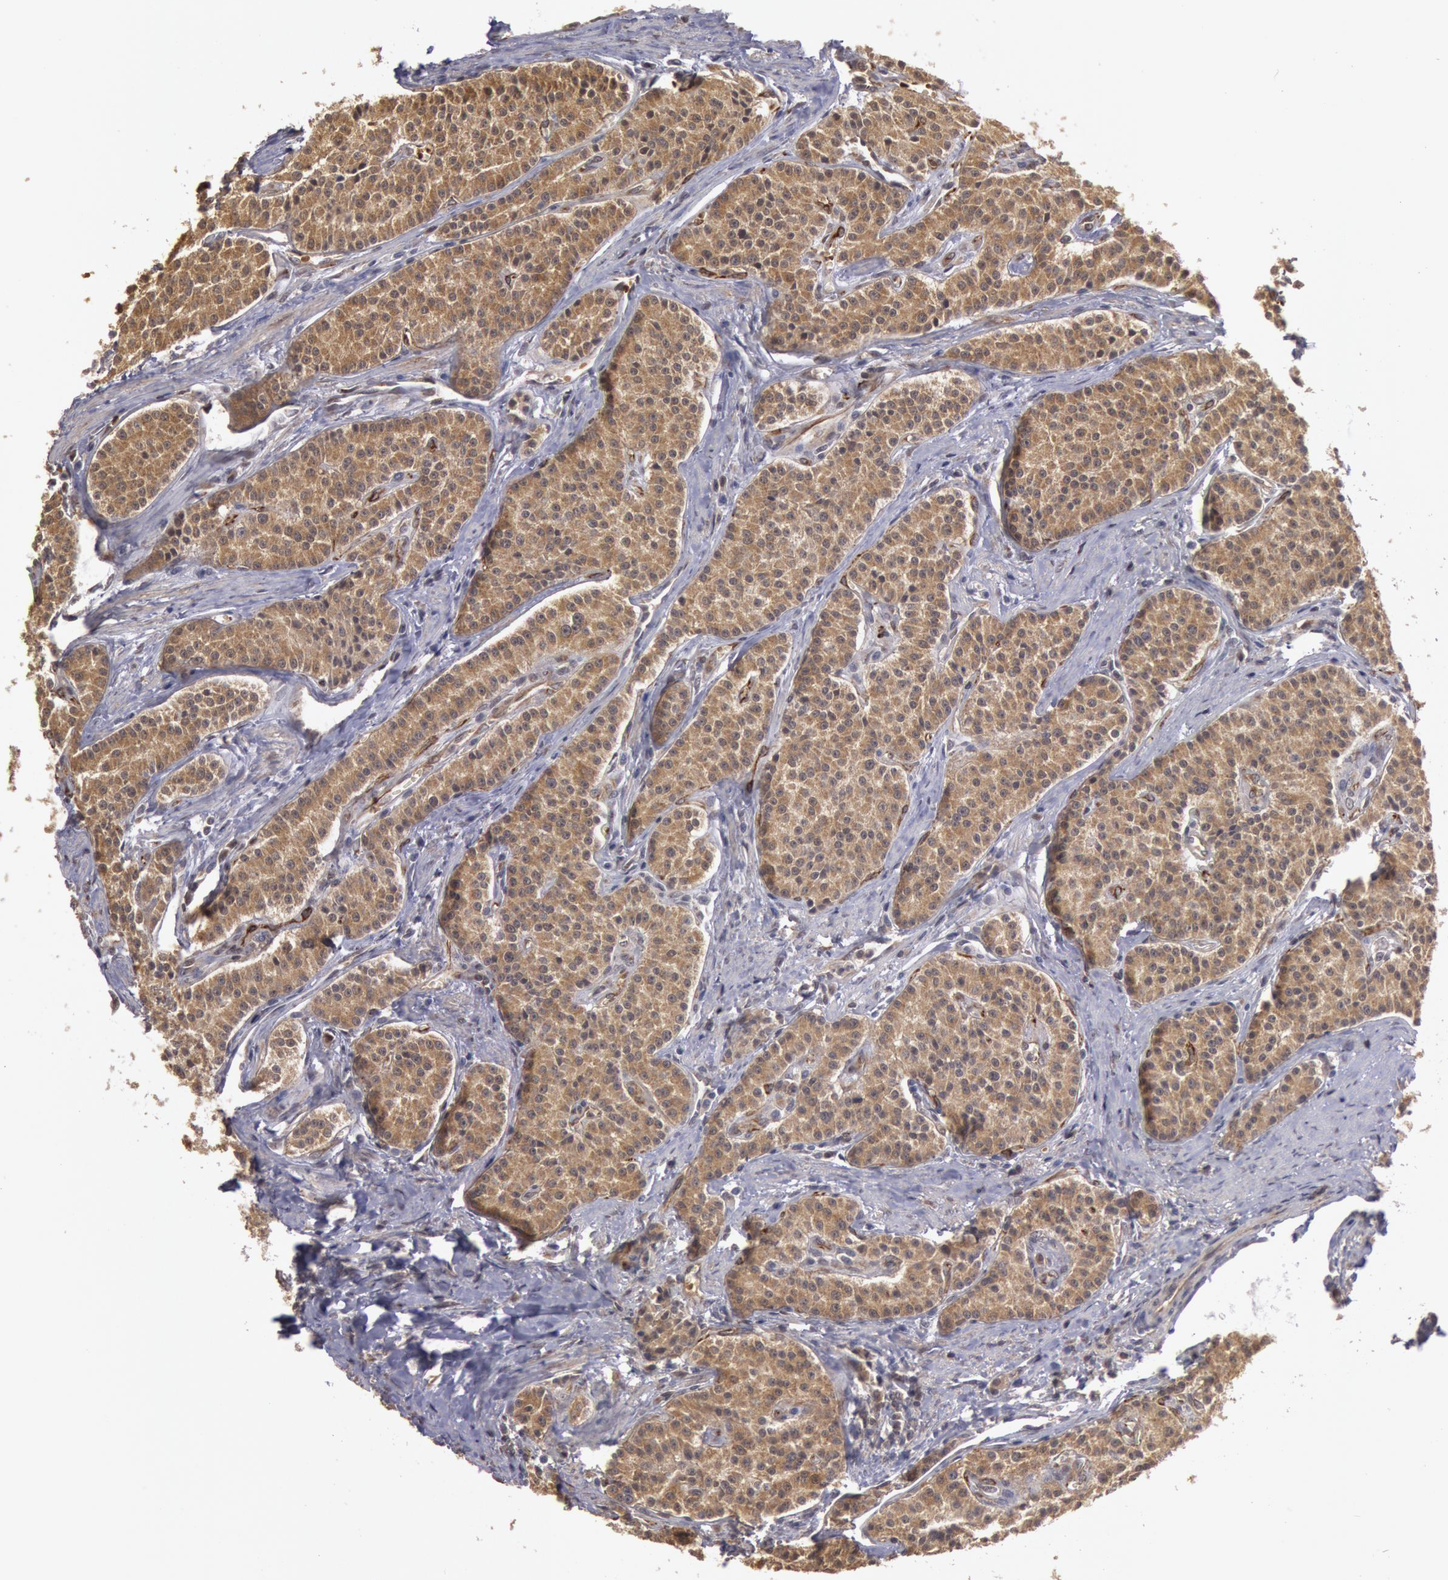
{"staining": {"intensity": "moderate", "quantity": ">75%", "location": "cytoplasmic/membranous"}, "tissue": "carcinoid", "cell_type": "Tumor cells", "image_type": "cancer", "snomed": [{"axis": "morphology", "description": "Carcinoid, malignant, NOS"}, {"axis": "topography", "description": "Stomach"}], "caption": "This micrograph shows immunohistochemistry staining of carcinoid (malignant), with medium moderate cytoplasmic/membranous expression in about >75% of tumor cells.", "gene": "USP14", "patient": {"sex": "female", "age": 76}}